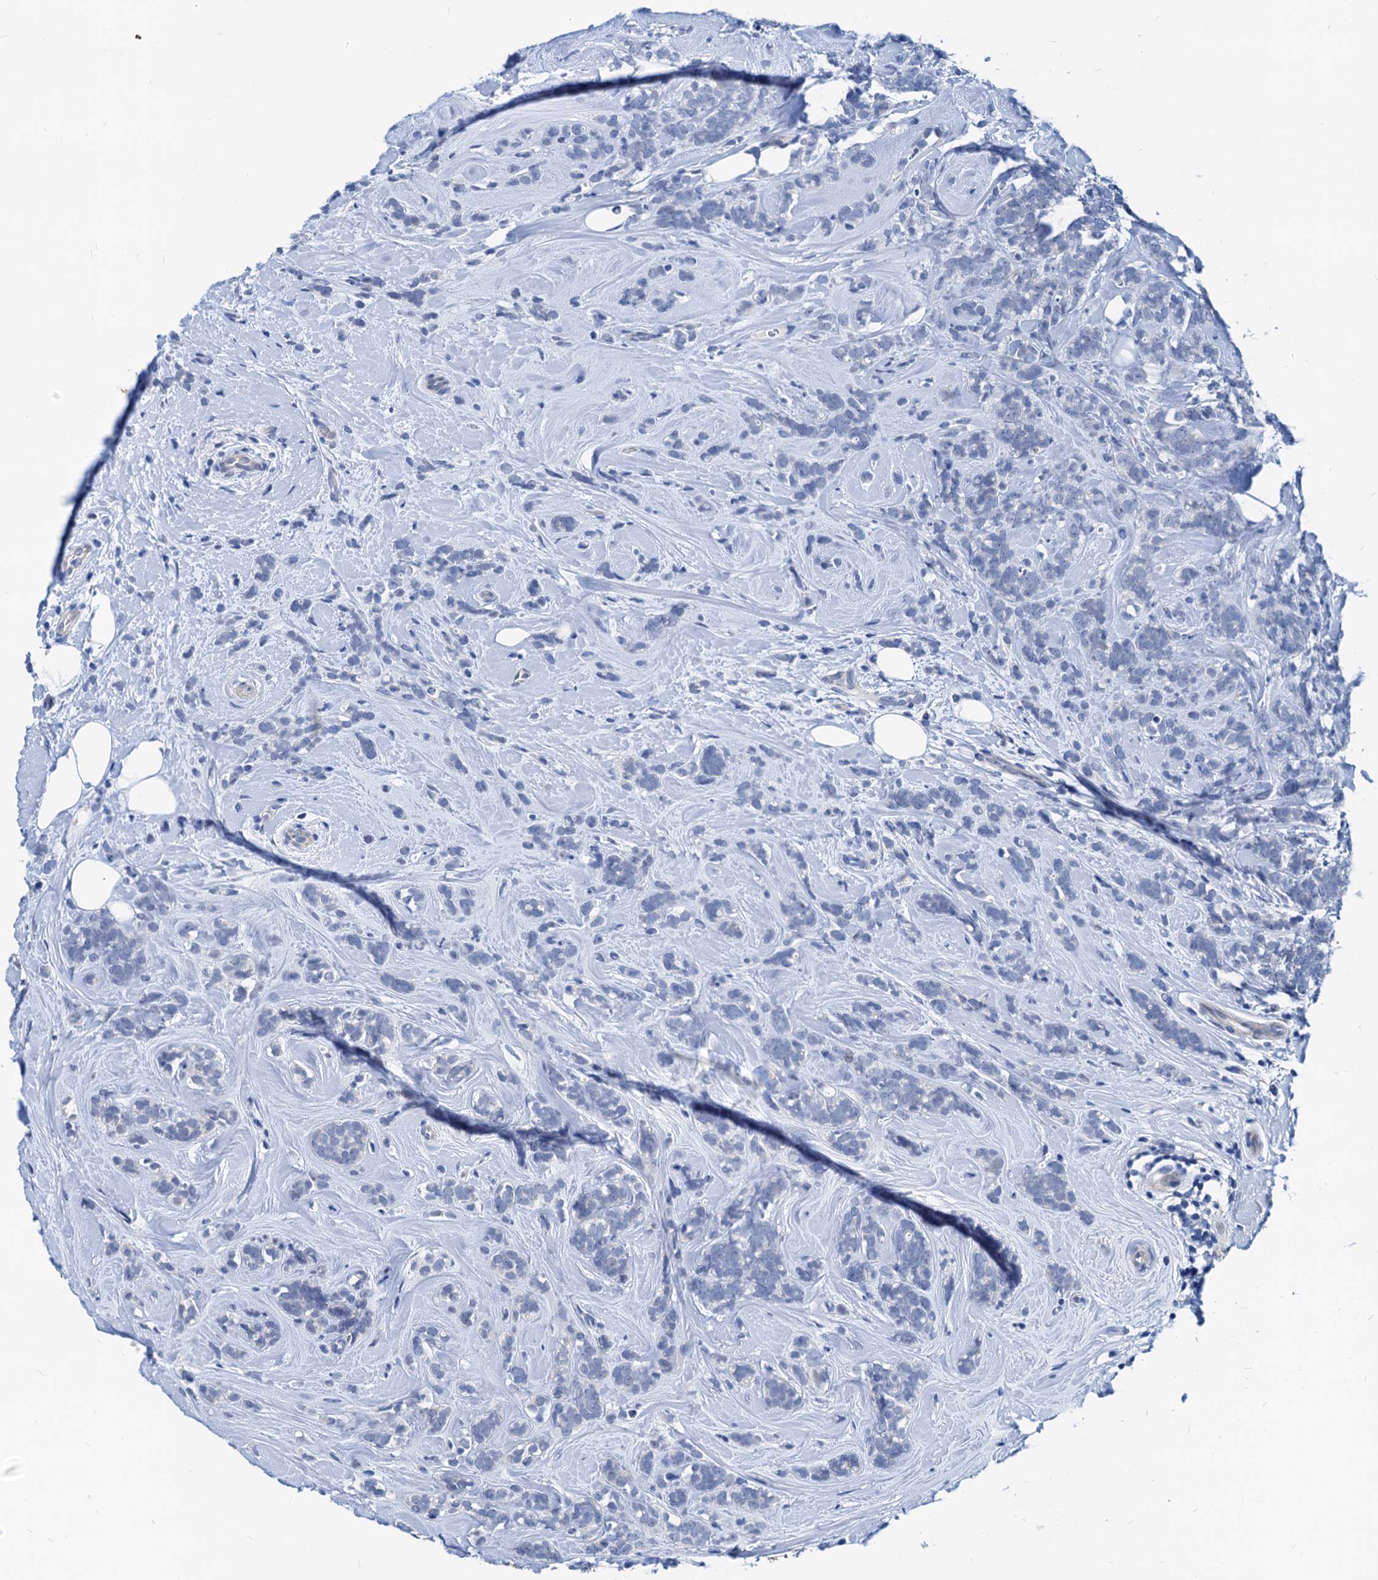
{"staining": {"intensity": "negative", "quantity": "none", "location": "none"}, "tissue": "breast cancer", "cell_type": "Tumor cells", "image_type": "cancer", "snomed": [{"axis": "morphology", "description": "Lobular carcinoma"}, {"axis": "topography", "description": "Breast"}], "caption": "This is a photomicrograph of immunohistochemistry staining of lobular carcinoma (breast), which shows no positivity in tumor cells.", "gene": "HSF2", "patient": {"sex": "female", "age": 58}}